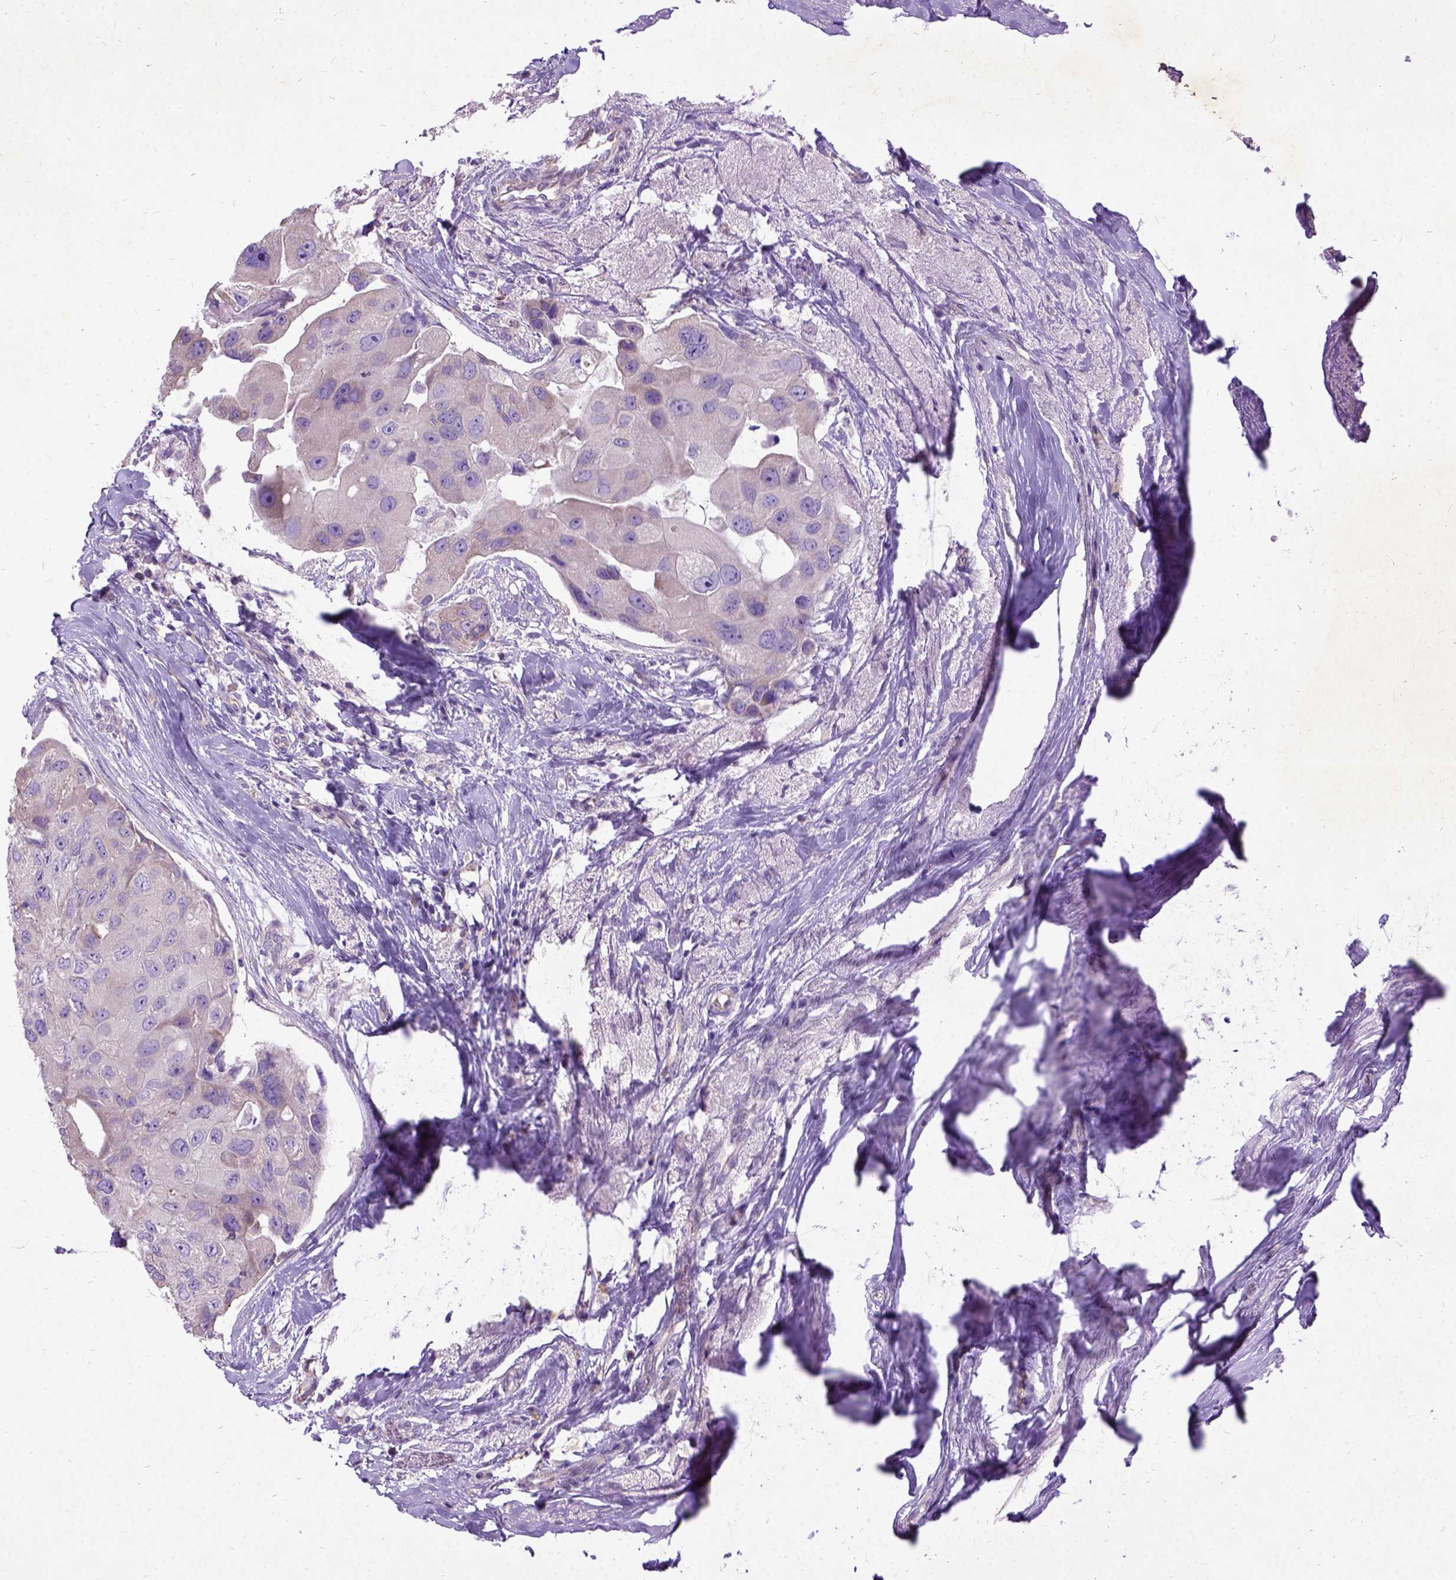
{"staining": {"intensity": "negative", "quantity": "none", "location": "none"}, "tissue": "breast cancer", "cell_type": "Tumor cells", "image_type": "cancer", "snomed": [{"axis": "morphology", "description": "Duct carcinoma"}, {"axis": "topography", "description": "Breast"}], "caption": "Histopathology image shows no significant protein expression in tumor cells of breast intraductal carcinoma.", "gene": "CFAP54", "patient": {"sex": "female", "age": 43}}